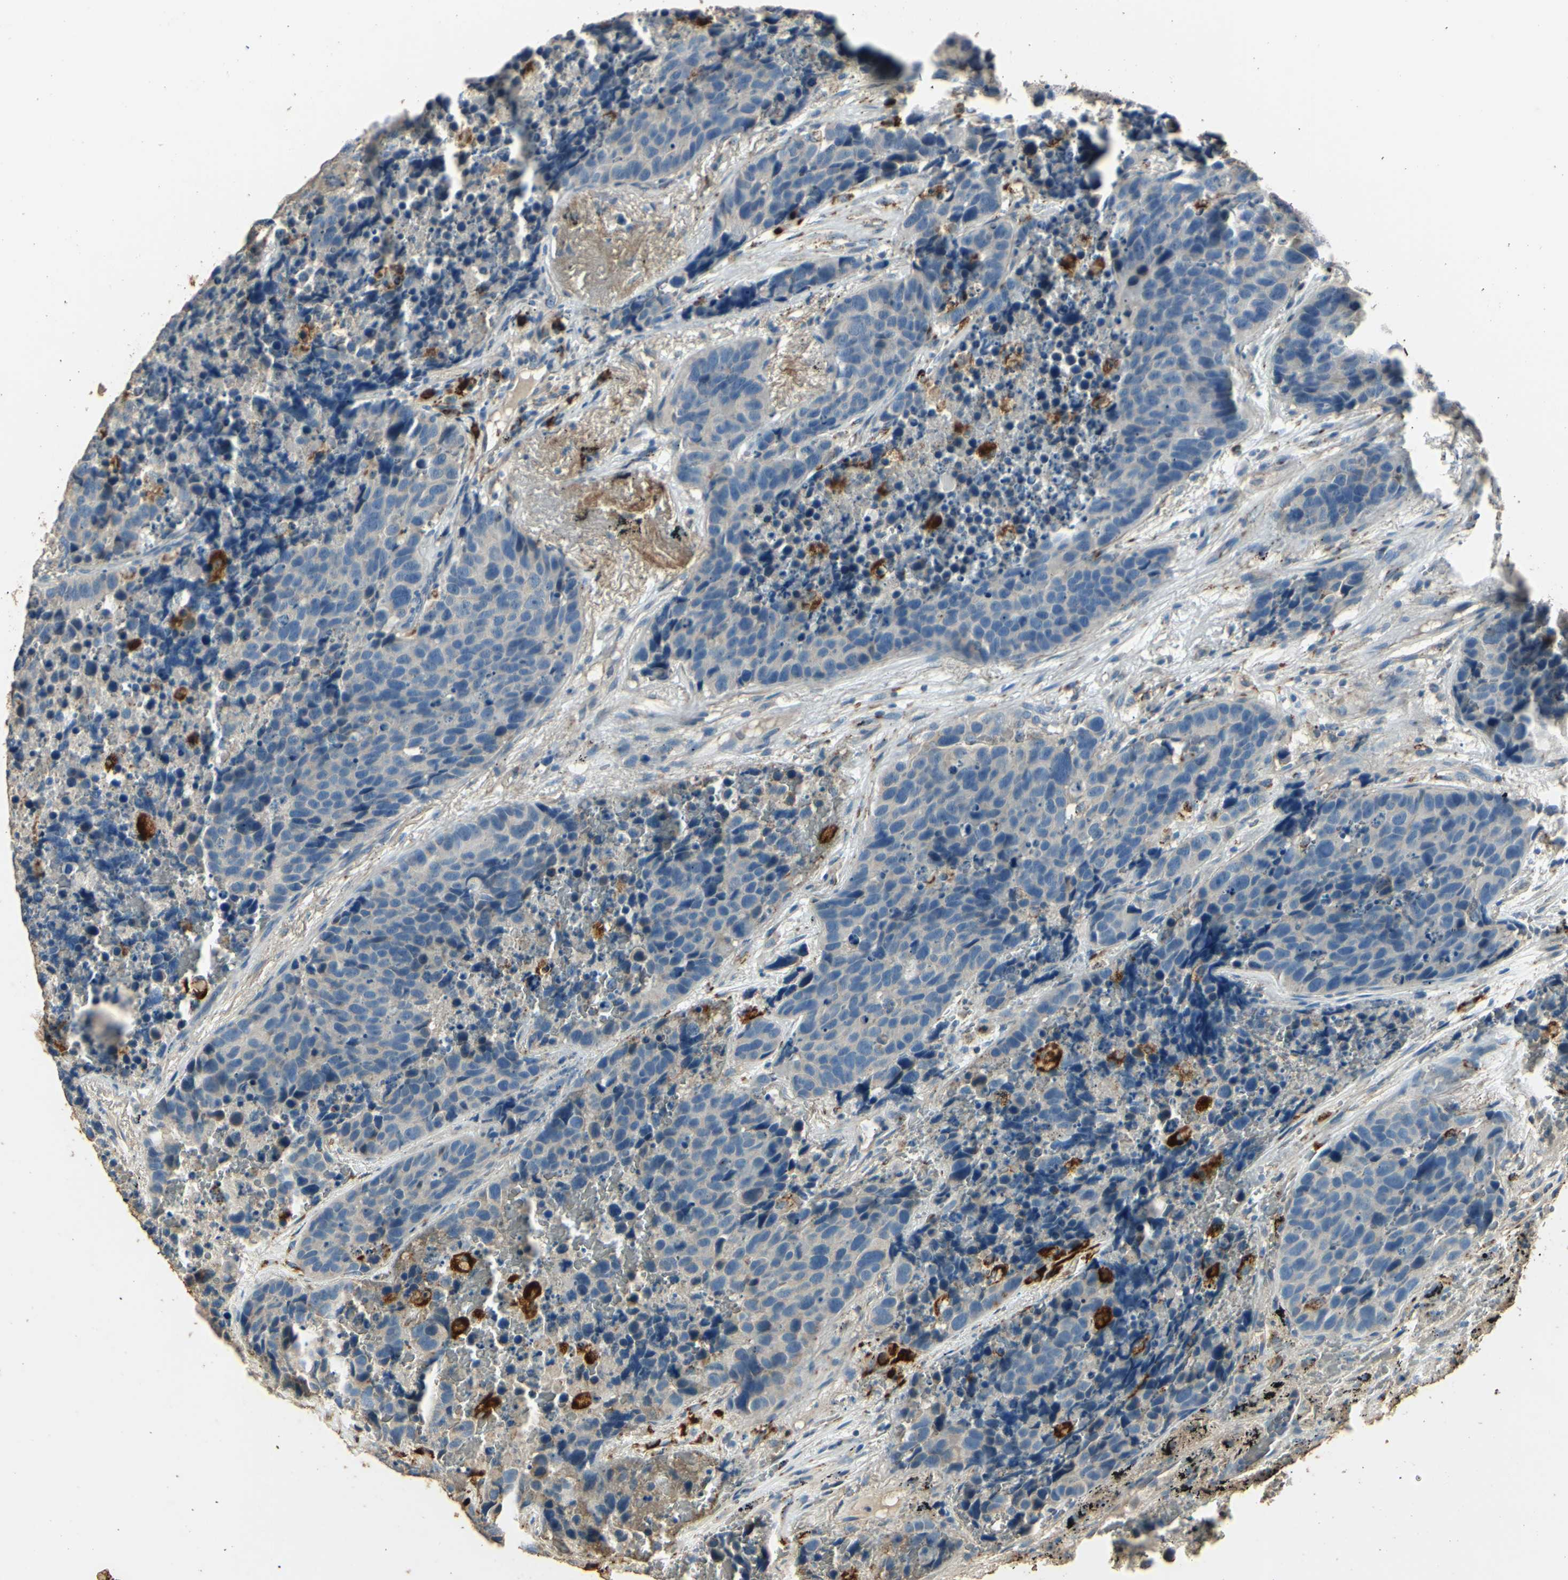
{"staining": {"intensity": "negative", "quantity": "none", "location": "none"}, "tissue": "carcinoid", "cell_type": "Tumor cells", "image_type": "cancer", "snomed": [{"axis": "morphology", "description": "Carcinoid, malignant, NOS"}, {"axis": "topography", "description": "Lung"}], "caption": "Tumor cells are negative for brown protein staining in carcinoid (malignant).", "gene": "ARHGEF17", "patient": {"sex": "male", "age": 60}}